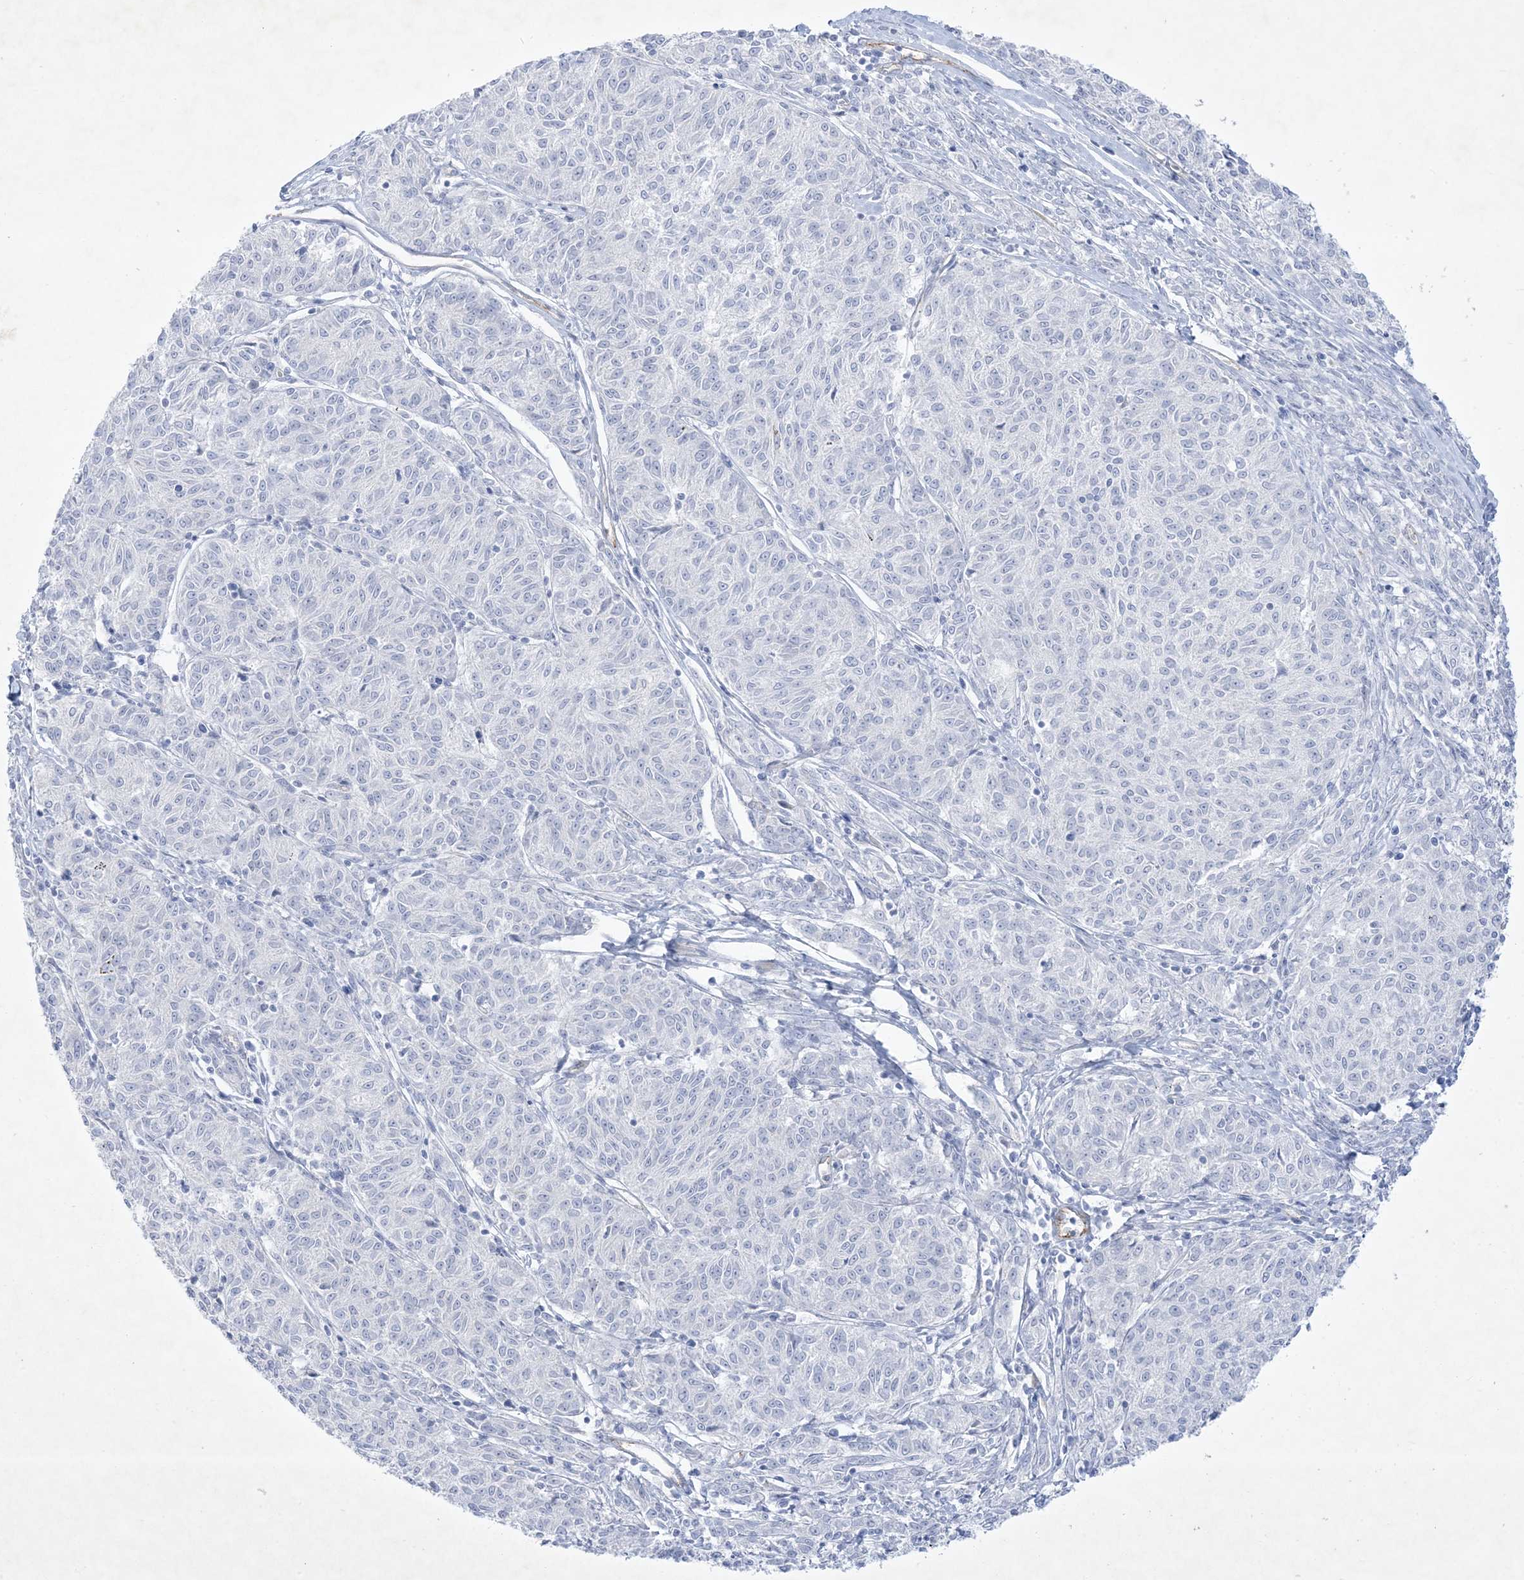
{"staining": {"intensity": "negative", "quantity": "none", "location": "none"}, "tissue": "melanoma", "cell_type": "Tumor cells", "image_type": "cancer", "snomed": [{"axis": "morphology", "description": "Malignant melanoma, NOS"}, {"axis": "topography", "description": "Skin"}], "caption": "The histopathology image reveals no significant expression in tumor cells of melanoma.", "gene": "B3GNT7", "patient": {"sex": "female", "age": 72}}